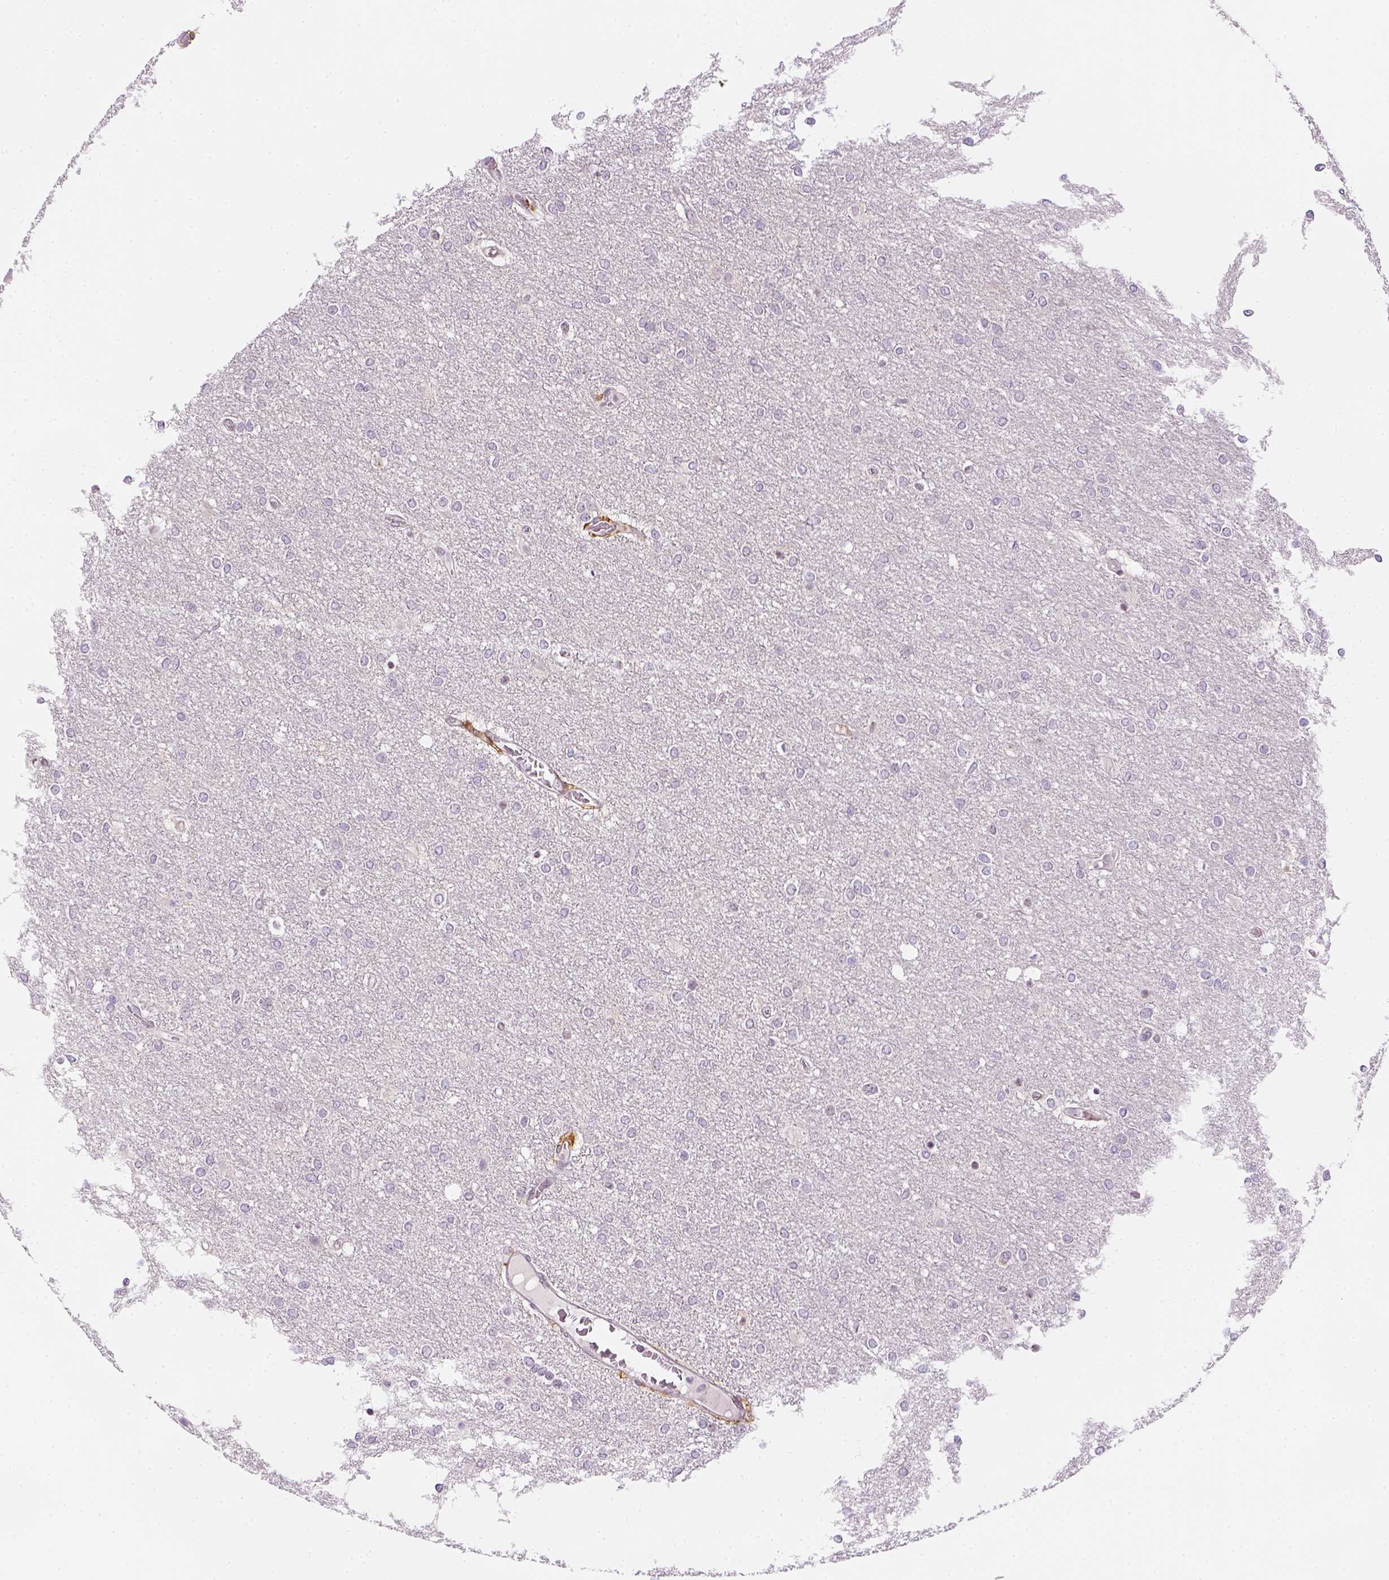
{"staining": {"intensity": "negative", "quantity": "none", "location": "none"}, "tissue": "glioma", "cell_type": "Tumor cells", "image_type": "cancer", "snomed": [{"axis": "morphology", "description": "Glioma, malignant, High grade"}, {"axis": "topography", "description": "Brain"}], "caption": "Photomicrograph shows no significant protein staining in tumor cells of malignant glioma (high-grade). (DAB (3,3'-diaminobenzidine) IHC with hematoxylin counter stain).", "gene": "CD14", "patient": {"sex": "female", "age": 61}}